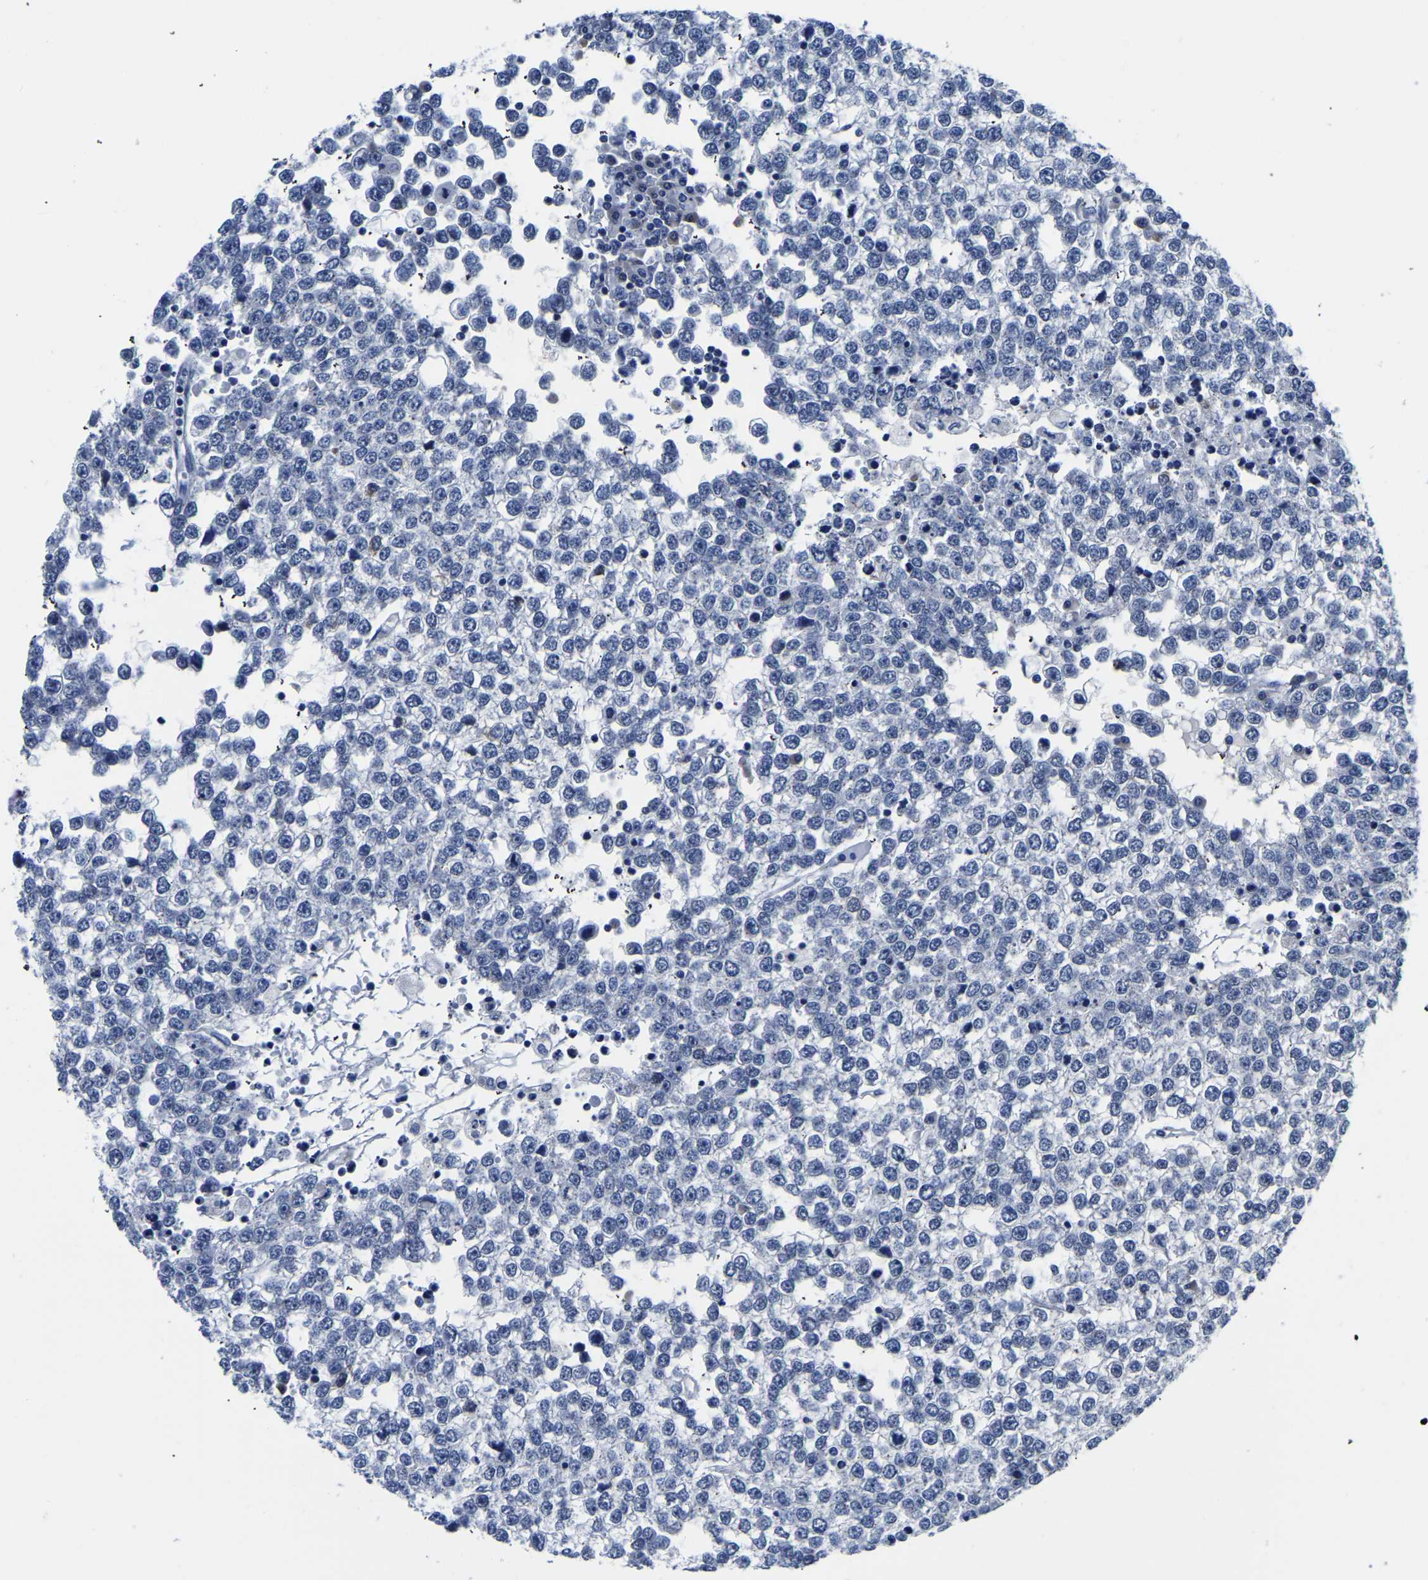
{"staining": {"intensity": "negative", "quantity": "none", "location": "none"}, "tissue": "testis cancer", "cell_type": "Tumor cells", "image_type": "cancer", "snomed": [{"axis": "morphology", "description": "Seminoma, NOS"}, {"axis": "topography", "description": "Testis"}], "caption": "DAB (3,3'-diaminobenzidine) immunohistochemical staining of testis cancer demonstrates no significant expression in tumor cells. (Stains: DAB immunohistochemistry with hematoxylin counter stain, Microscopy: brightfield microscopy at high magnification).", "gene": "TFG", "patient": {"sex": "male", "age": 65}}